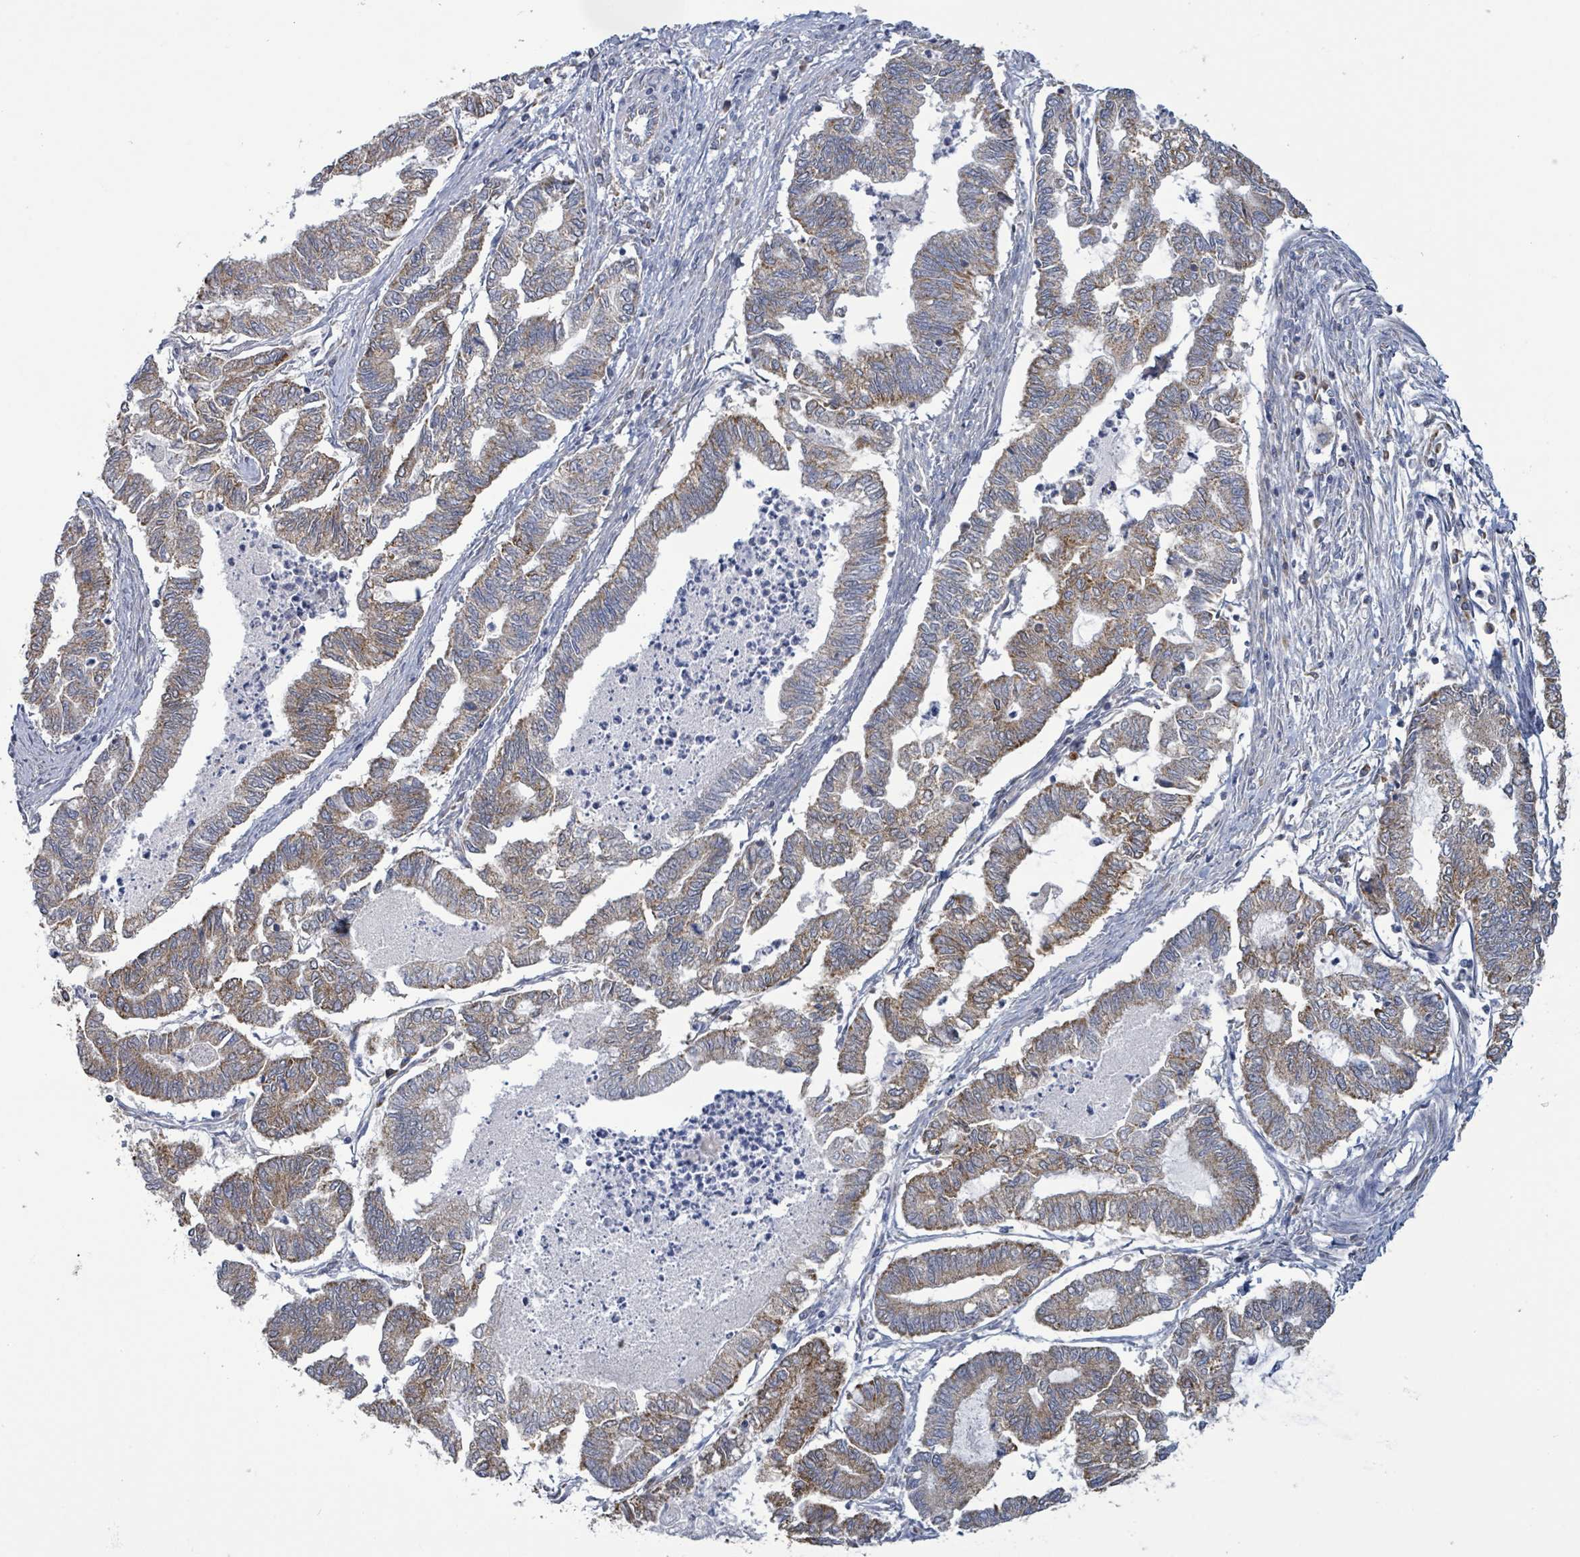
{"staining": {"intensity": "moderate", "quantity": ">75%", "location": "cytoplasmic/membranous"}, "tissue": "endometrial cancer", "cell_type": "Tumor cells", "image_type": "cancer", "snomed": [{"axis": "morphology", "description": "Adenocarcinoma, NOS"}, {"axis": "topography", "description": "Endometrium"}], "caption": "This image demonstrates endometrial adenocarcinoma stained with IHC to label a protein in brown. The cytoplasmic/membranous of tumor cells show moderate positivity for the protein. Nuclei are counter-stained blue.", "gene": "SUCLG2", "patient": {"sex": "female", "age": 79}}